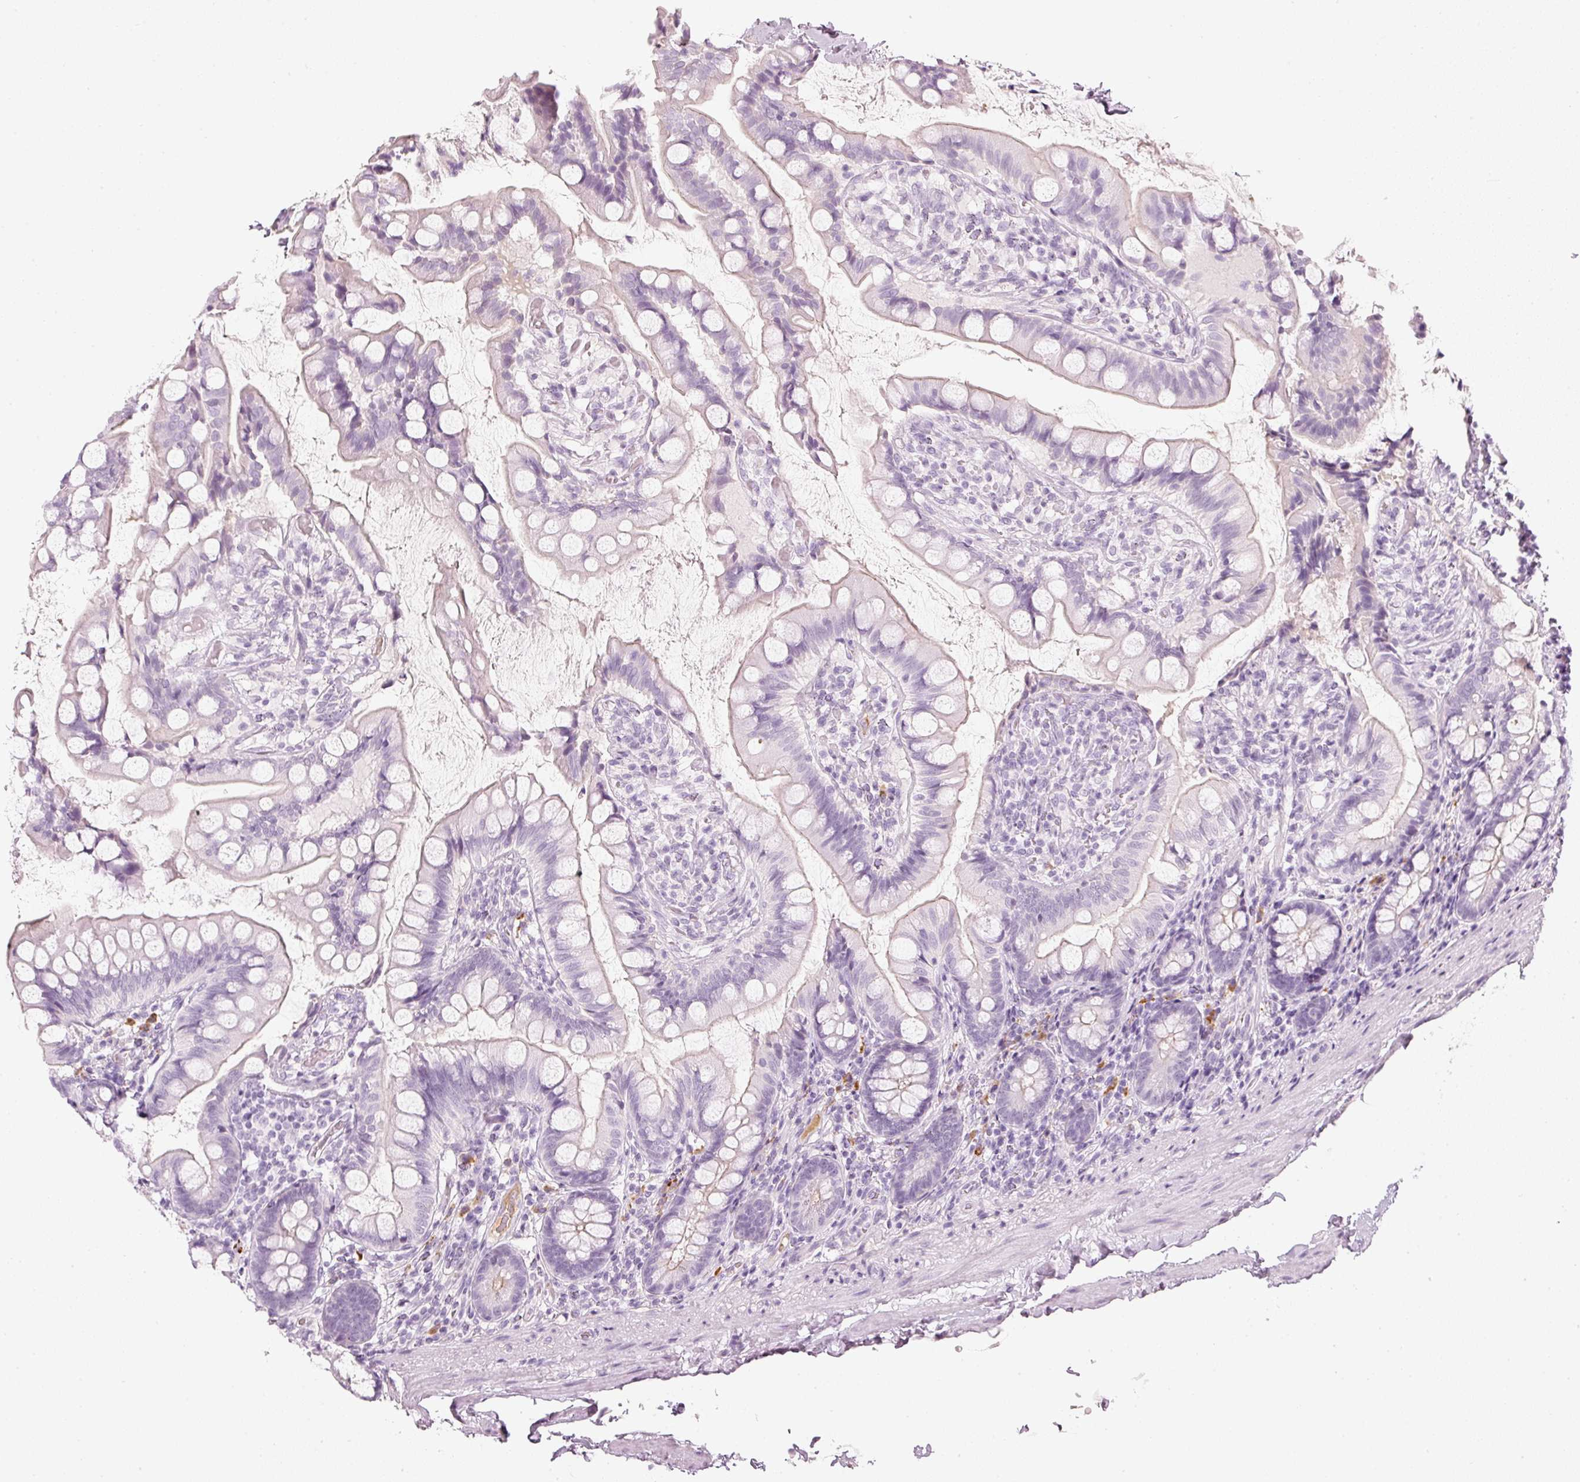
{"staining": {"intensity": "negative", "quantity": "none", "location": "none"}, "tissue": "small intestine", "cell_type": "Glandular cells", "image_type": "normal", "snomed": [{"axis": "morphology", "description": "Normal tissue, NOS"}, {"axis": "topography", "description": "Small intestine"}], "caption": "There is no significant staining in glandular cells of small intestine. (DAB (3,3'-diaminobenzidine) immunohistochemistry with hematoxylin counter stain).", "gene": "VCAM1", "patient": {"sex": "male", "age": 70}}